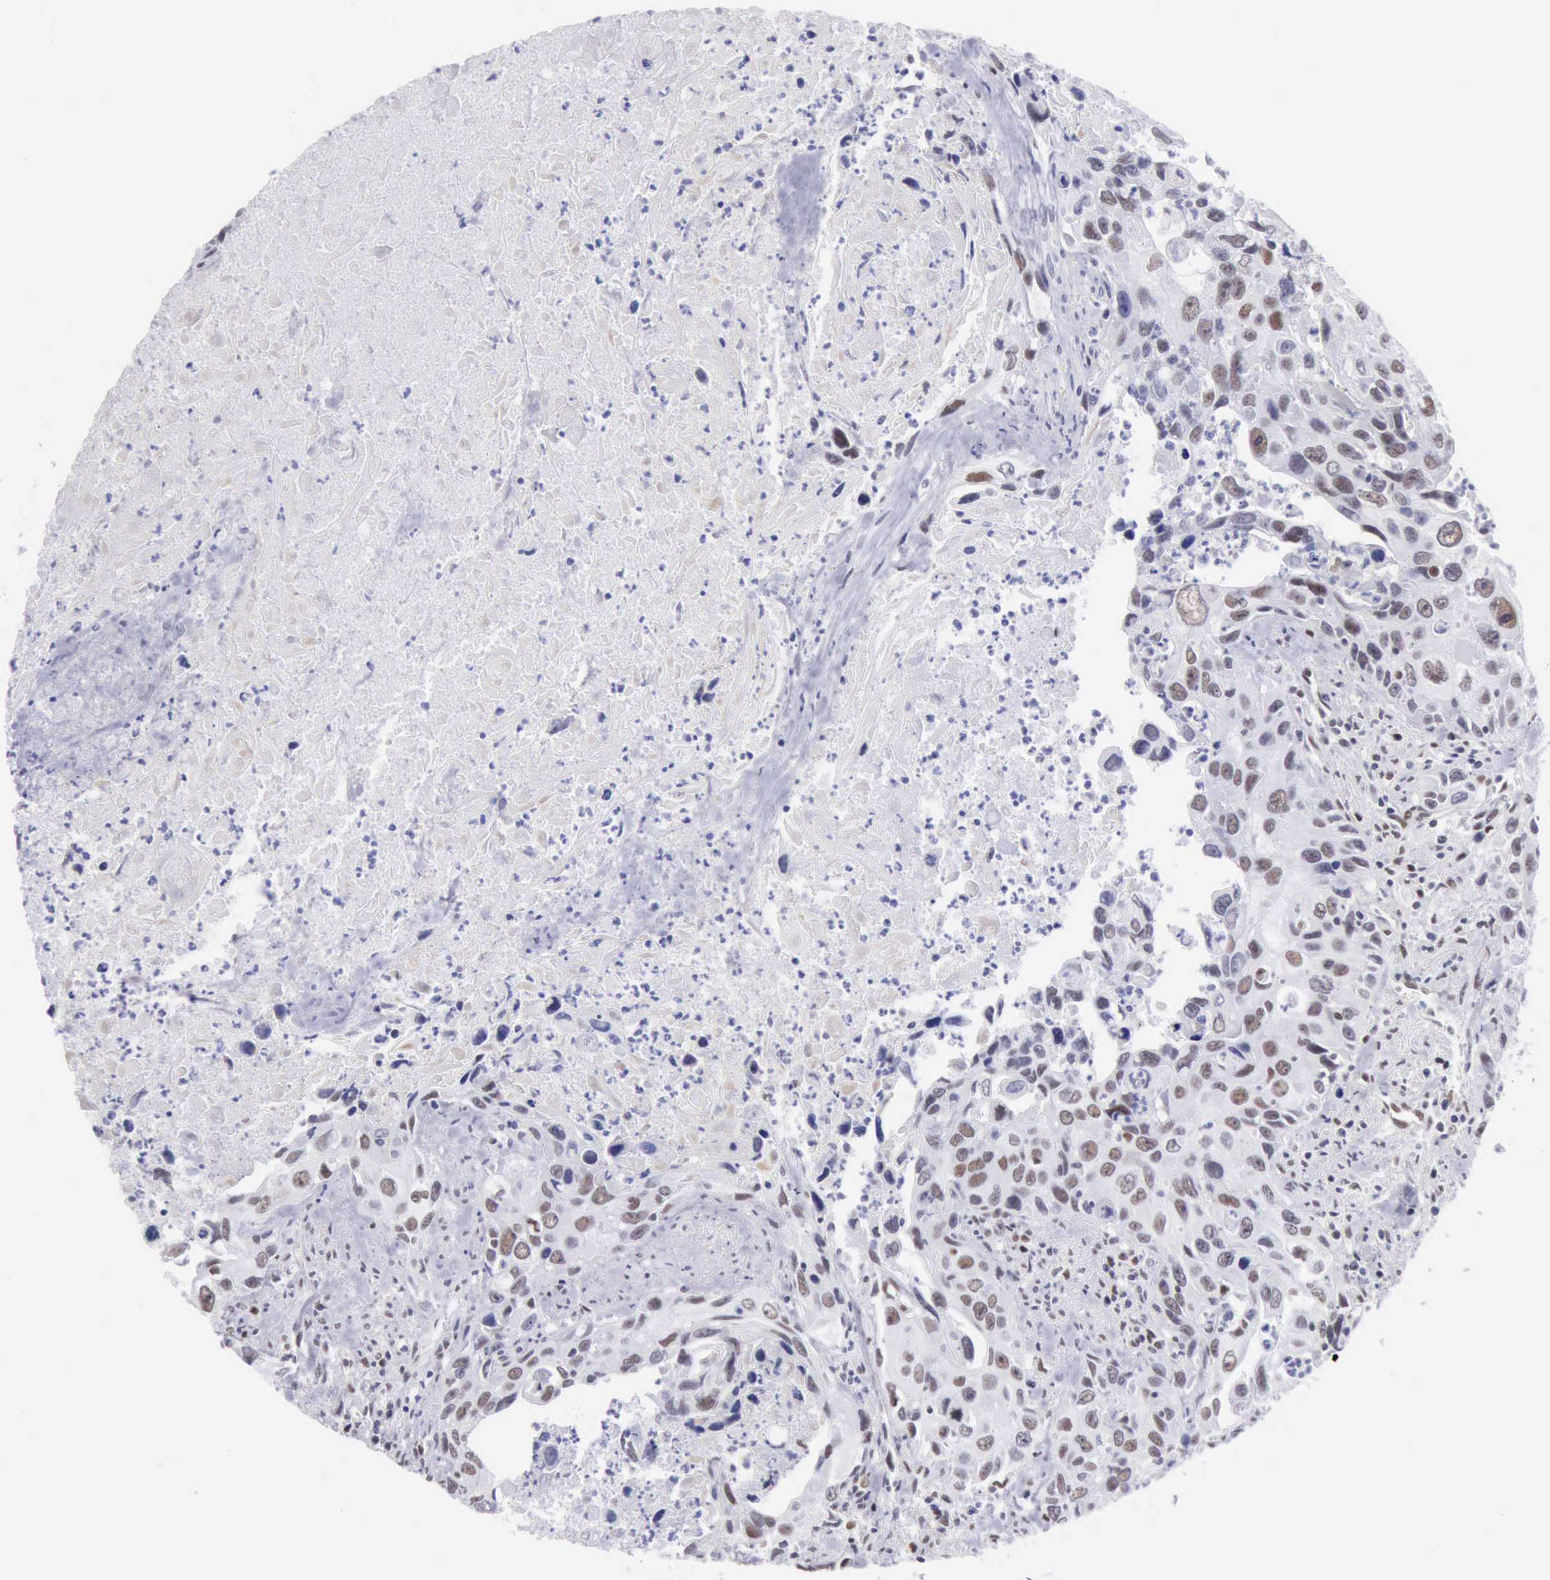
{"staining": {"intensity": "moderate", "quantity": "25%-75%", "location": "nuclear"}, "tissue": "urothelial cancer", "cell_type": "Tumor cells", "image_type": "cancer", "snomed": [{"axis": "morphology", "description": "Urothelial carcinoma, High grade"}, {"axis": "topography", "description": "Urinary bladder"}], "caption": "Immunohistochemistry (IHC) photomicrograph of neoplastic tissue: urothelial carcinoma (high-grade) stained using immunohistochemistry (IHC) reveals medium levels of moderate protein expression localized specifically in the nuclear of tumor cells, appearing as a nuclear brown color.", "gene": "ERCC4", "patient": {"sex": "male", "age": 71}}